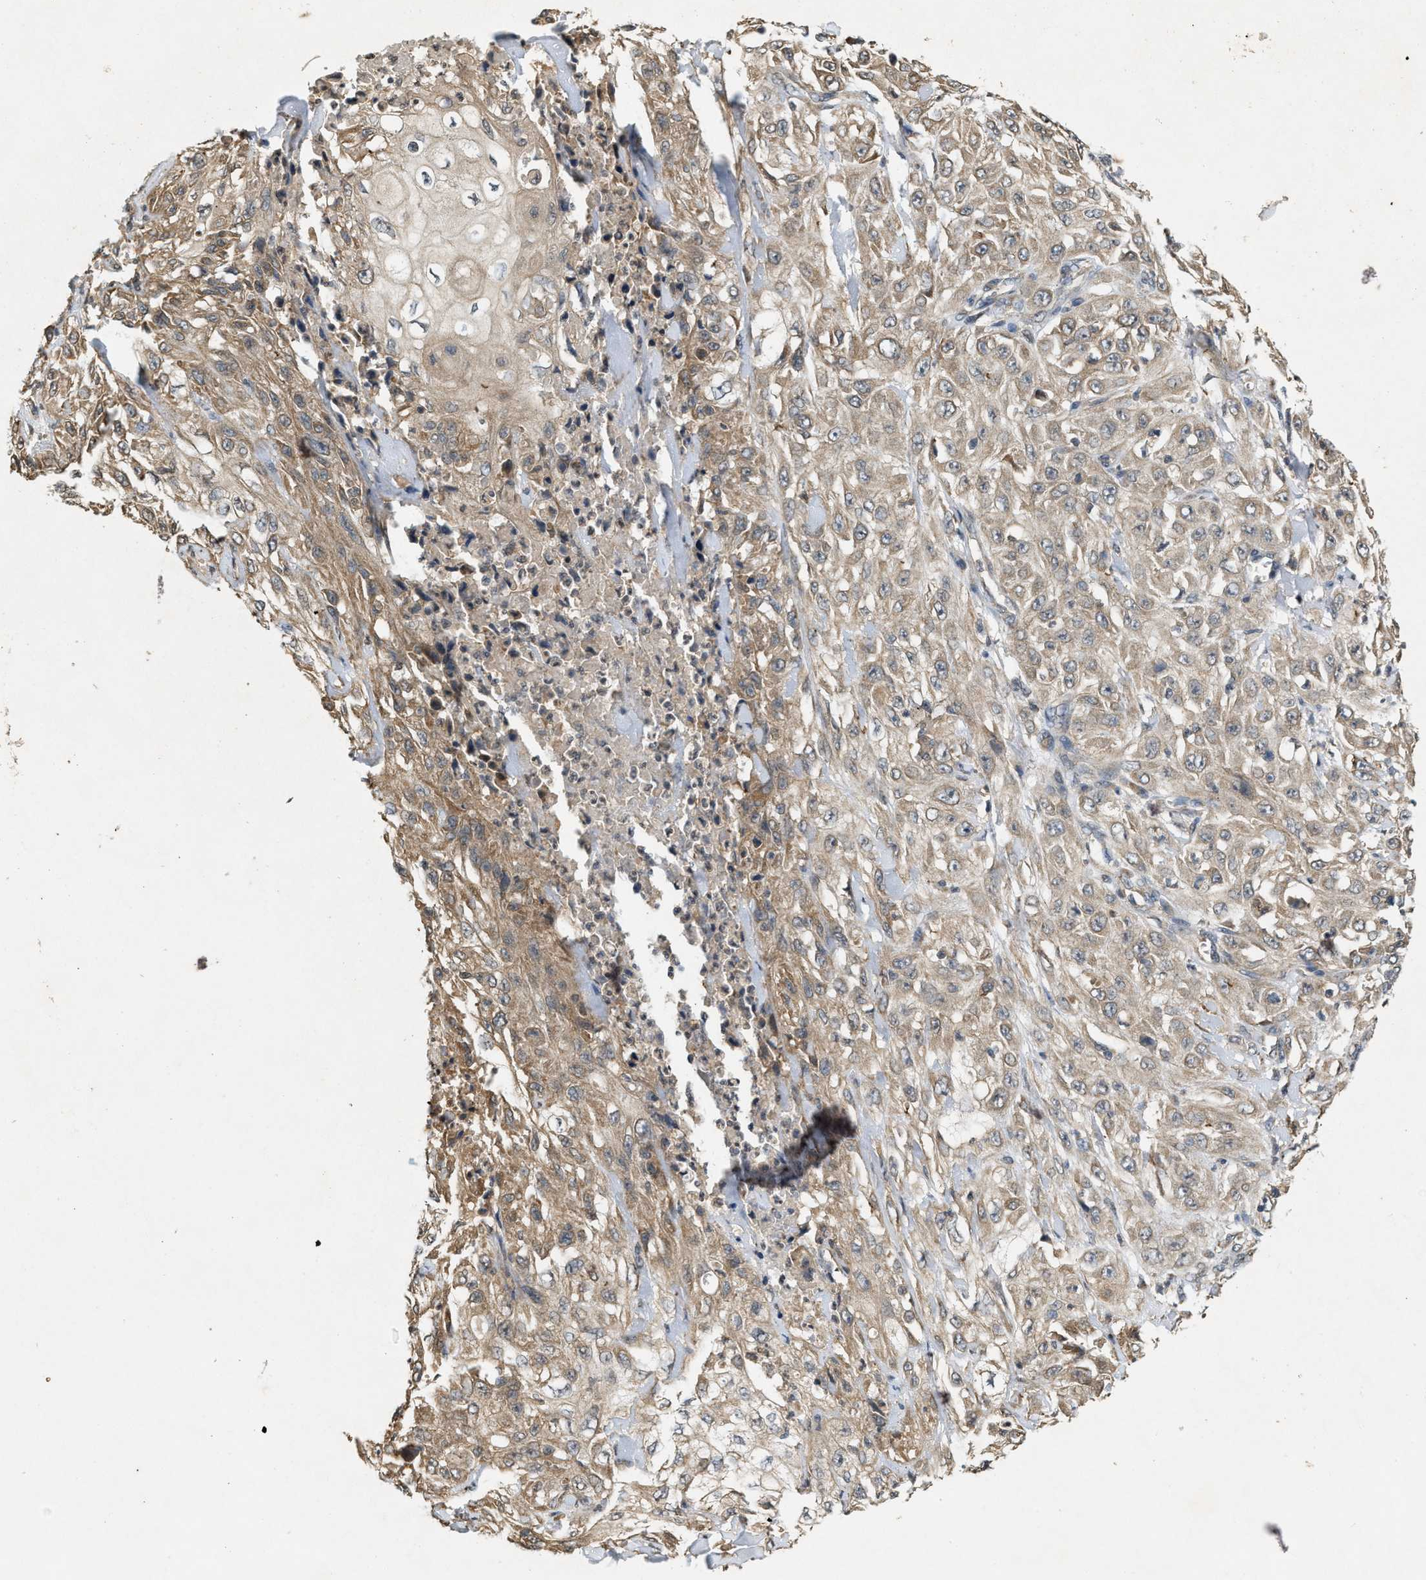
{"staining": {"intensity": "moderate", "quantity": "25%-75%", "location": "cytoplasmic/membranous"}, "tissue": "skin cancer", "cell_type": "Tumor cells", "image_type": "cancer", "snomed": [{"axis": "morphology", "description": "Squamous cell carcinoma, NOS"}, {"axis": "morphology", "description": "Squamous cell carcinoma, metastatic, NOS"}, {"axis": "topography", "description": "Skin"}, {"axis": "topography", "description": "Lymph node"}], "caption": "This histopathology image shows immunohistochemistry (IHC) staining of human skin metastatic squamous cell carcinoma, with medium moderate cytoplasmic/membranous expression in about 25%-75% of tumor cells.", "gene": "KIF21A", "patient": {"sex": "male", "age": 75}}